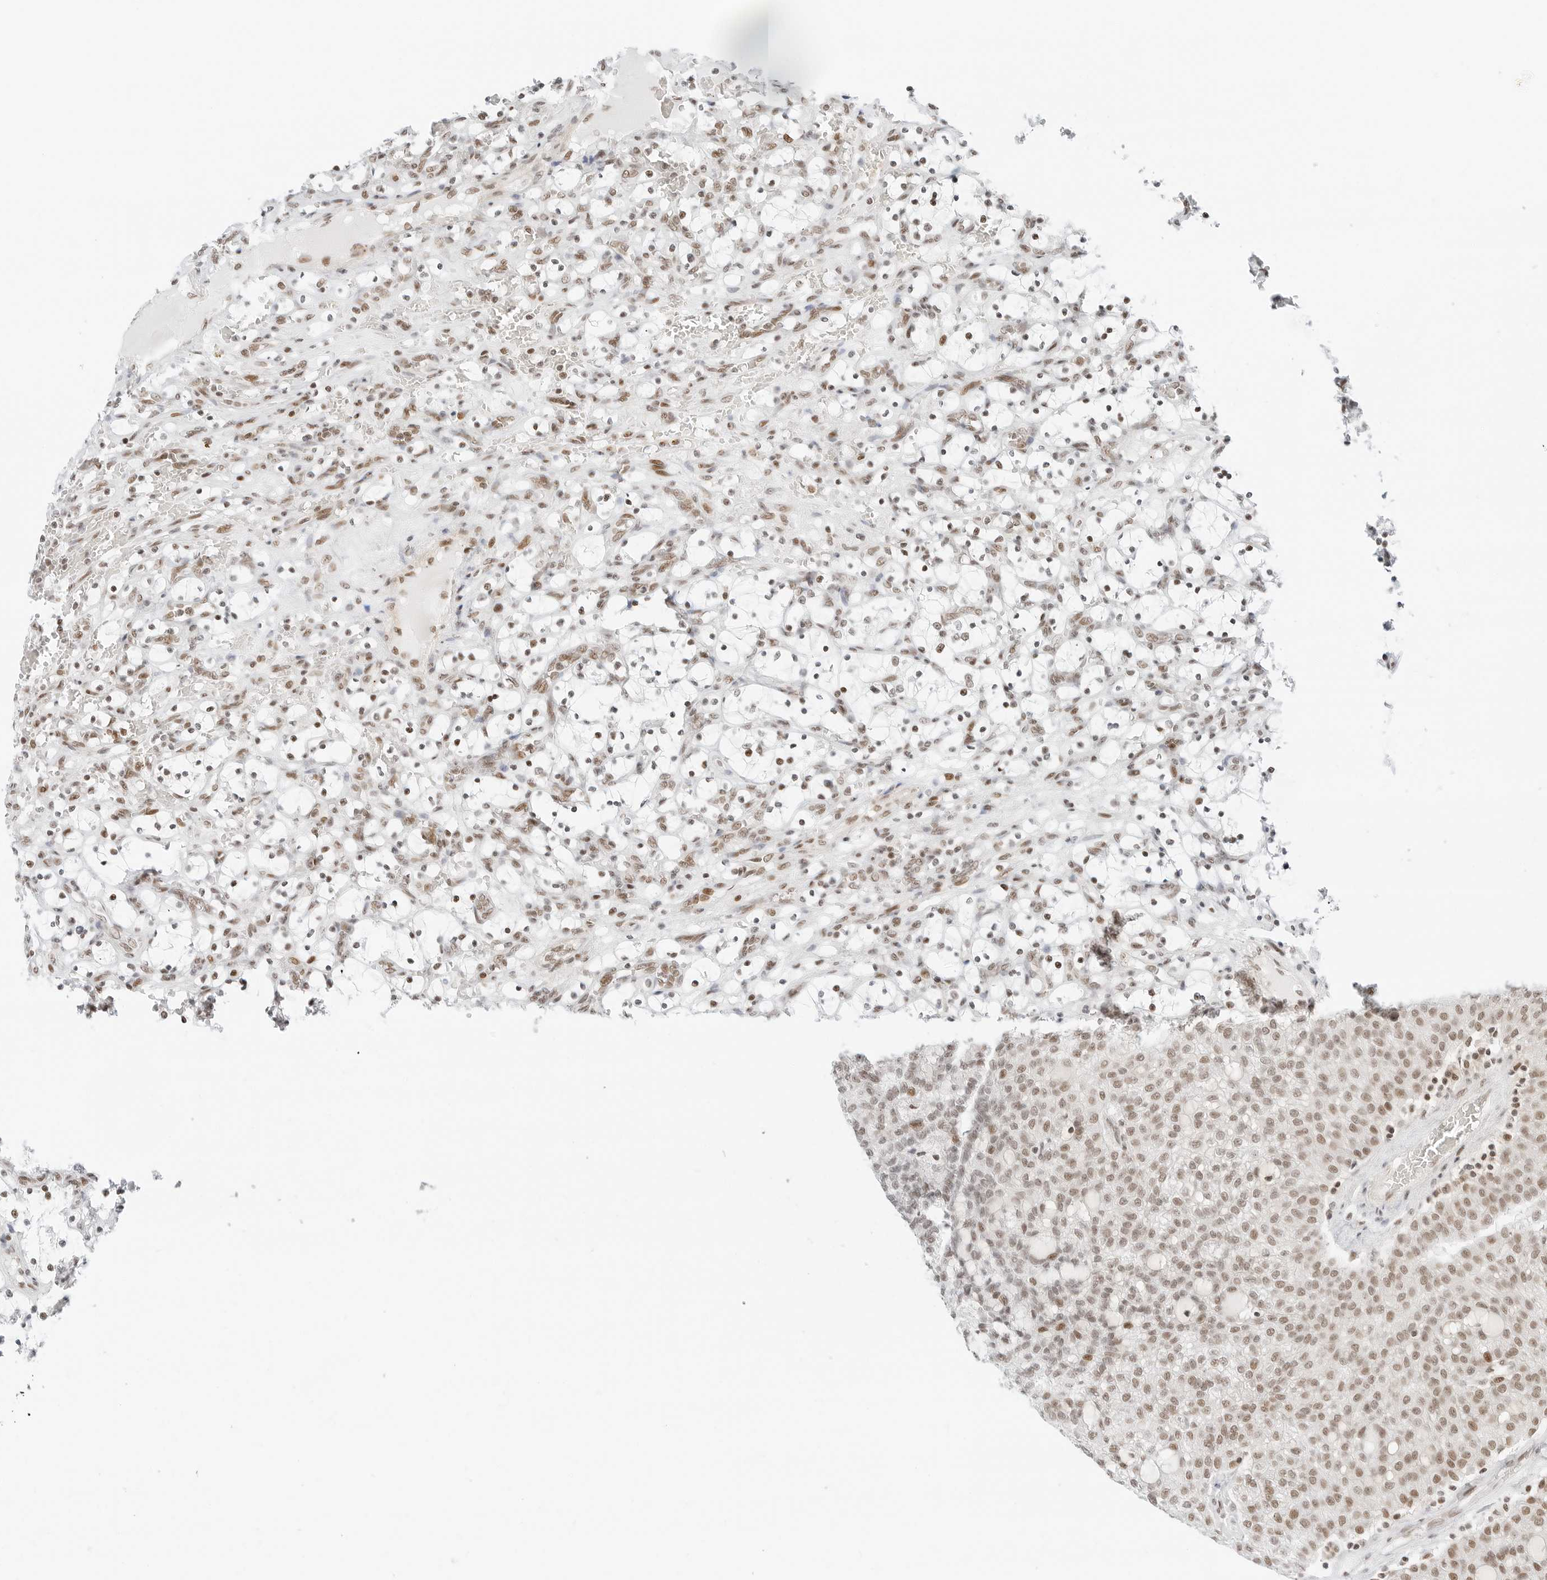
{"staining": {"intensity": "weak", "quantity": ">75%", "location": "nuclear"}, "tissue": "renal cancer", "cell_type": "Tumor cells", "image_type": "cancer", "snomed": [{"axis": "morphology", "description": "Adenocarcinoma, NOS"}, {"axis": "topography", "description": "Kidney"}], "caption": "Immunohistochemistry (IHC) of human adenocarcinoma (renal) demonstrates low levels of weak nuclear staining in approximately >75% of tumor cells. Using DAB (brown) and hematoxylin (blue) stains, captured at high magnification using brightfield microscopy.", "gene": "CRTC2", "patient": {"sex": "female", "age": 69}}